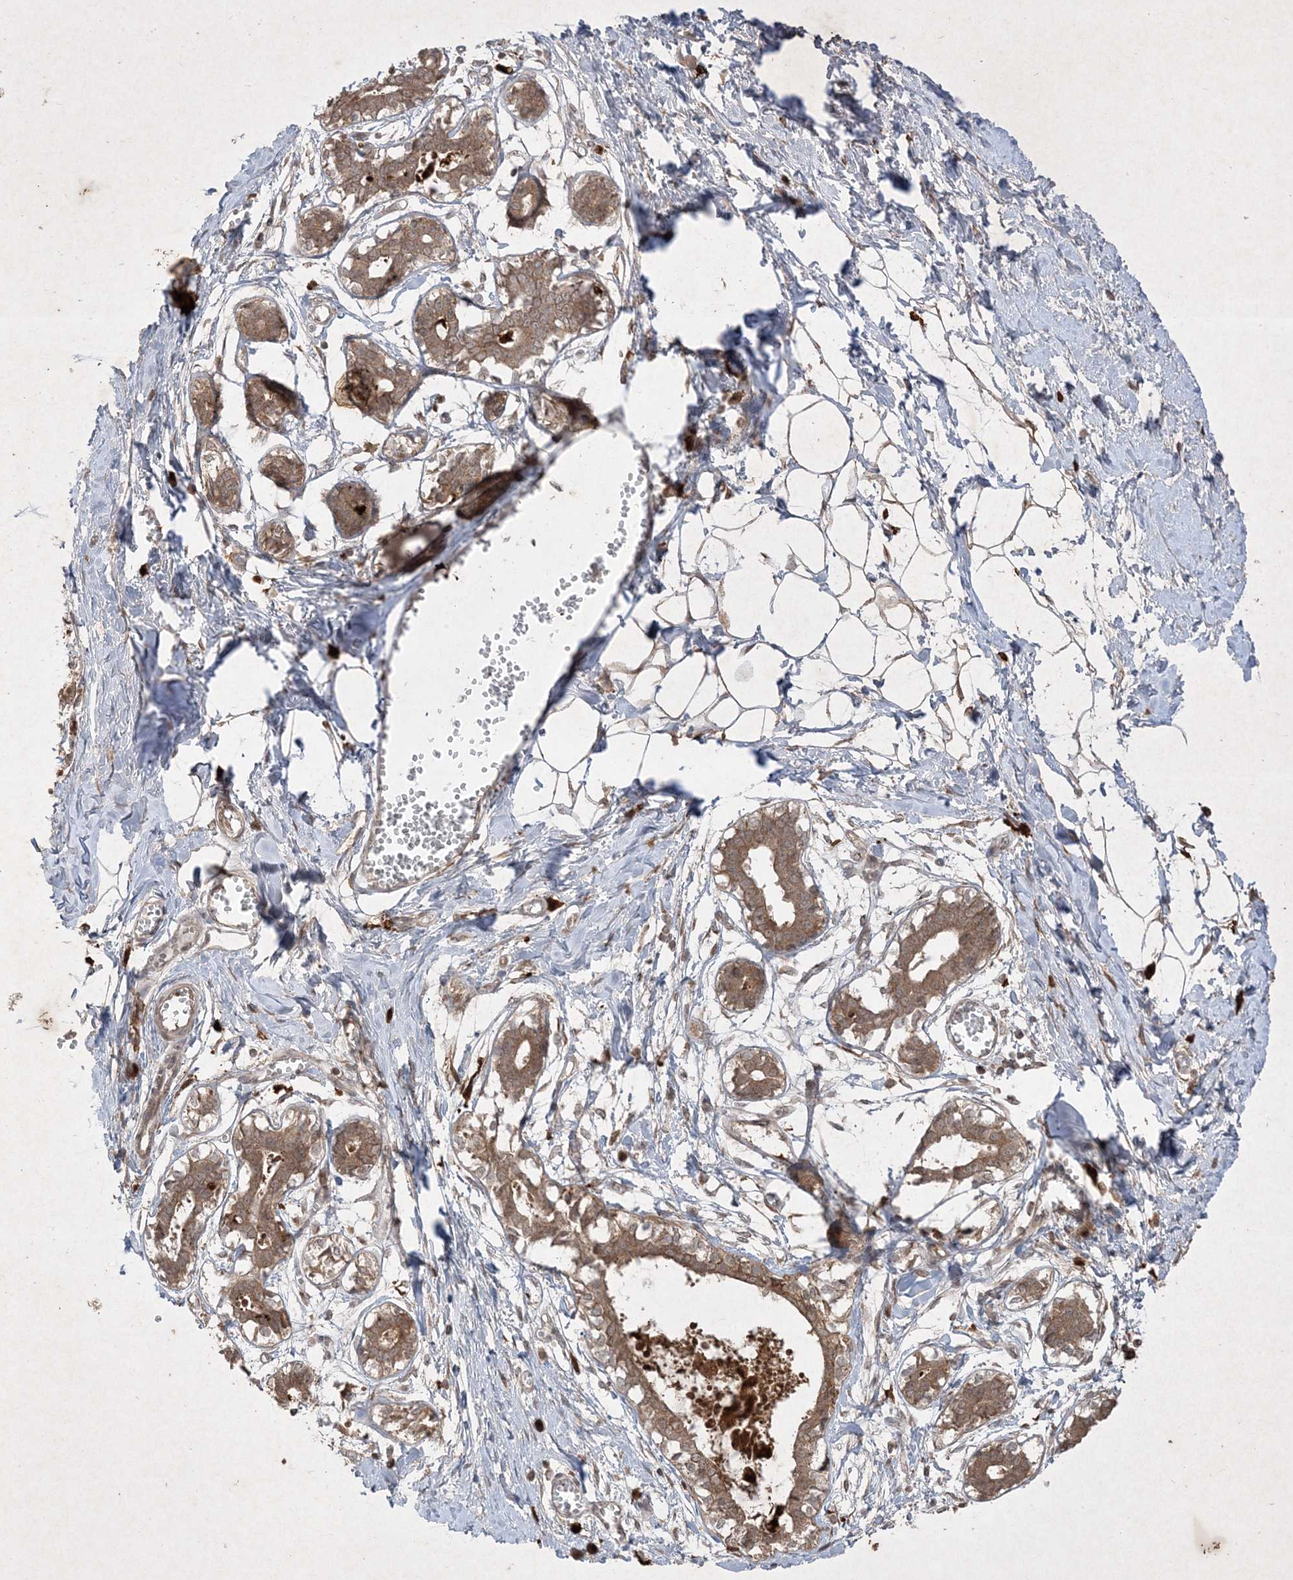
{"staining": {"intensity": "moderate", "quantity": ">75%", "location": "cytoplasmic/membranous"}, "tissue": "breast", "cell_type": "Adipocytes", "image_type": "normal", "snomed": [{"axis": "morphology", "description": "Normal tissue, NOS"}, {"axis": "topography", "description": "Breast"}], "caption": "The immunohistochemical stain shows moderate cytoplasmic/membranous positivity in adipocytes of normal breast. (DAB (3,3'-diaminobenzidine) IHC, brown staining for protein, blue staining for nuclei).", "gene": "PTK6", "patient": {"sex": "female", "age": 27}}